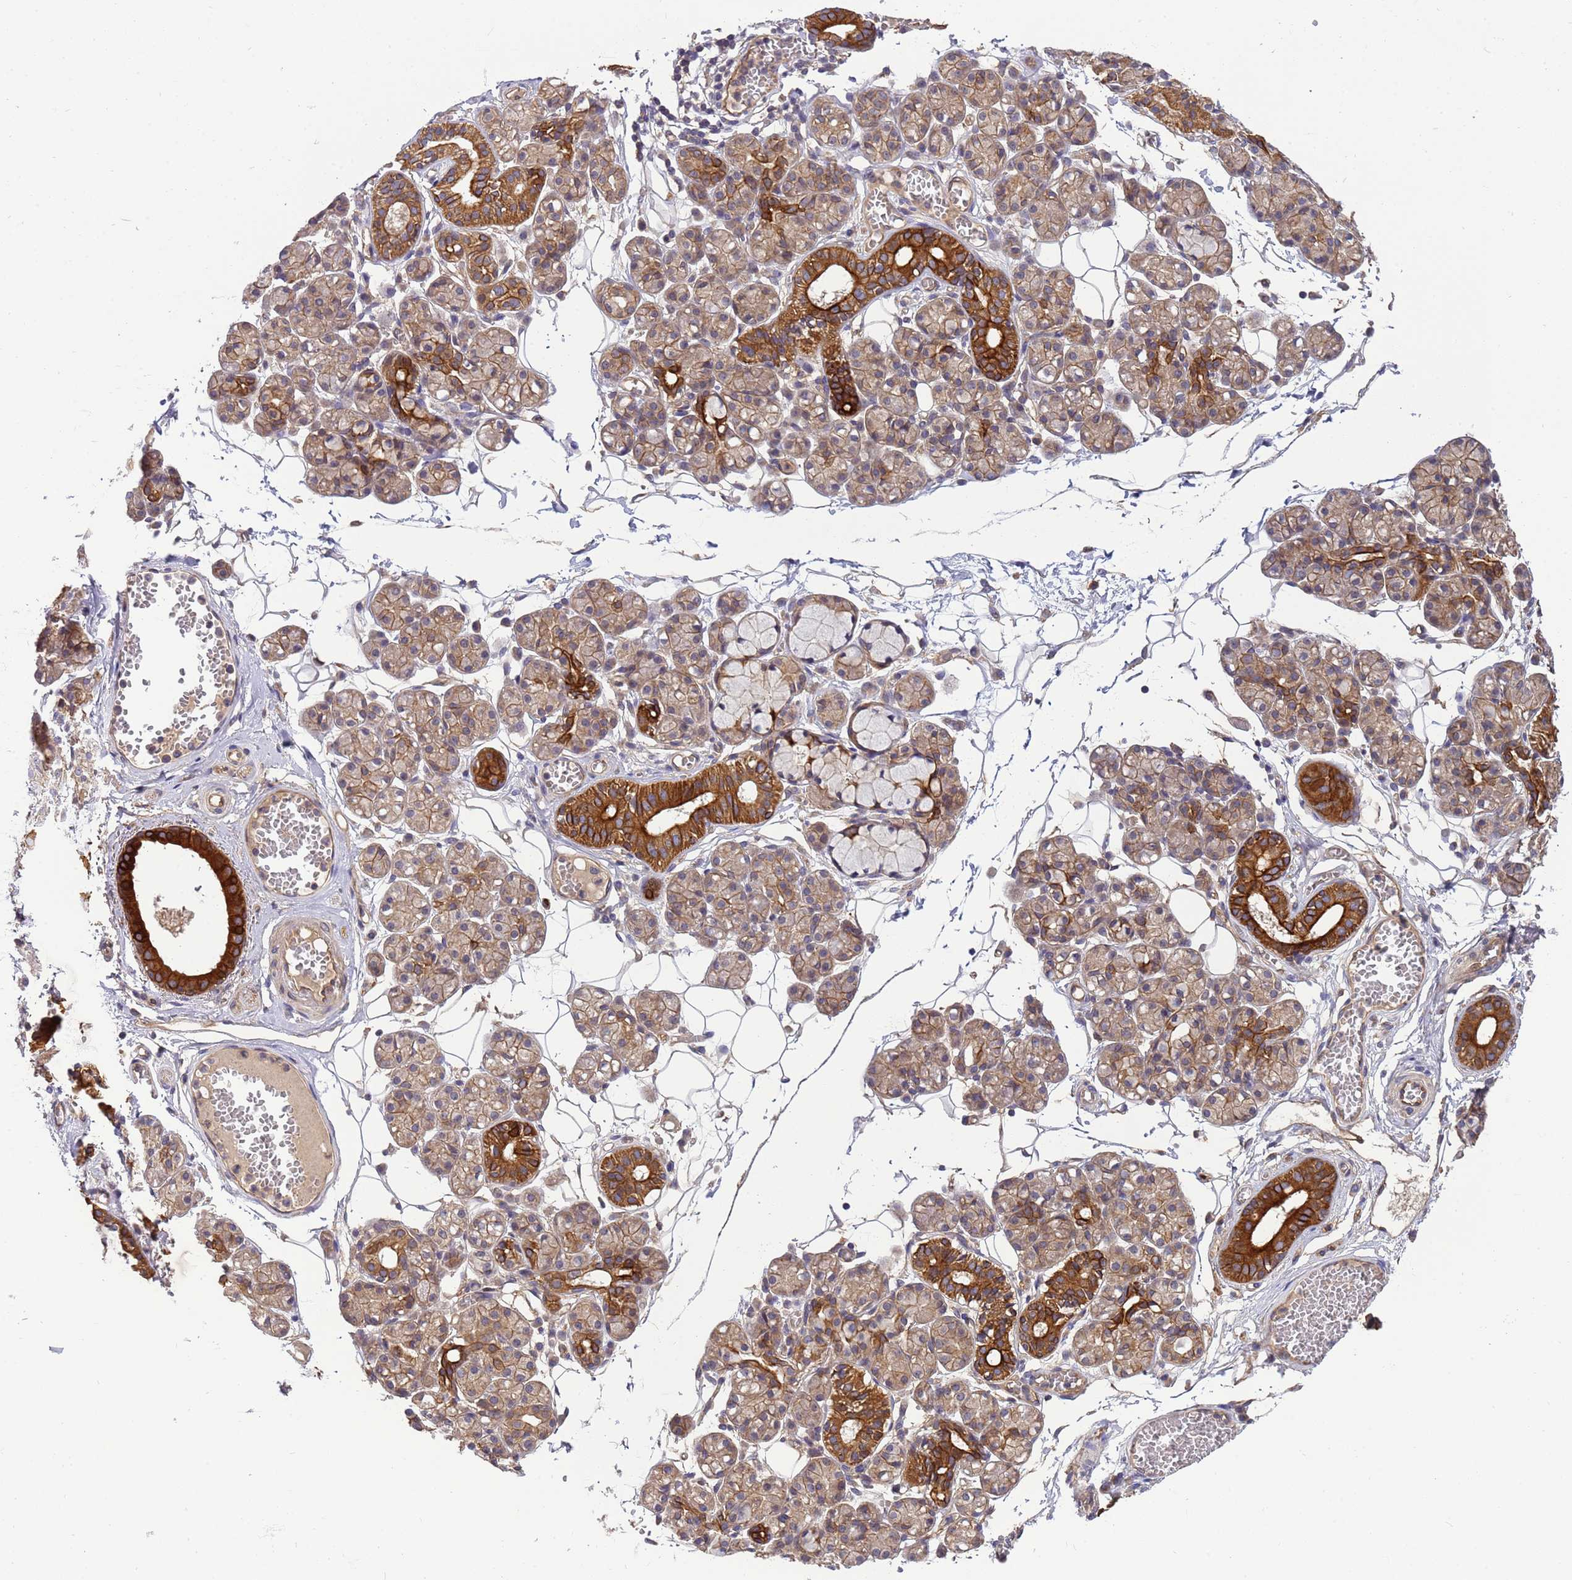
{"staining": {"intensity": "strong", "quantity": "25%-75%", "location": "cytoplasmic/membranous"}, "tissue": "salivary gland", "cell_type": "Glandular cells", "image_type": "normal", "snomed": [{"axis": "morphology", "description": "Normal tissue, NOS"}, {"axis": "topography", "description": "Salivary gland"}], "caption": "High-power microscopy captured an immunohistochemistry (IHC) histopathology image of normal salivary gland, revealing strong cytoplasmic/membranous positivity in about 25%-75% of glandular cells. (brown staining indicates protein expression, while blue staining denotes nuclei).", "gene": "SMCO3", "patient": {"sex": "male", "age": 63}}